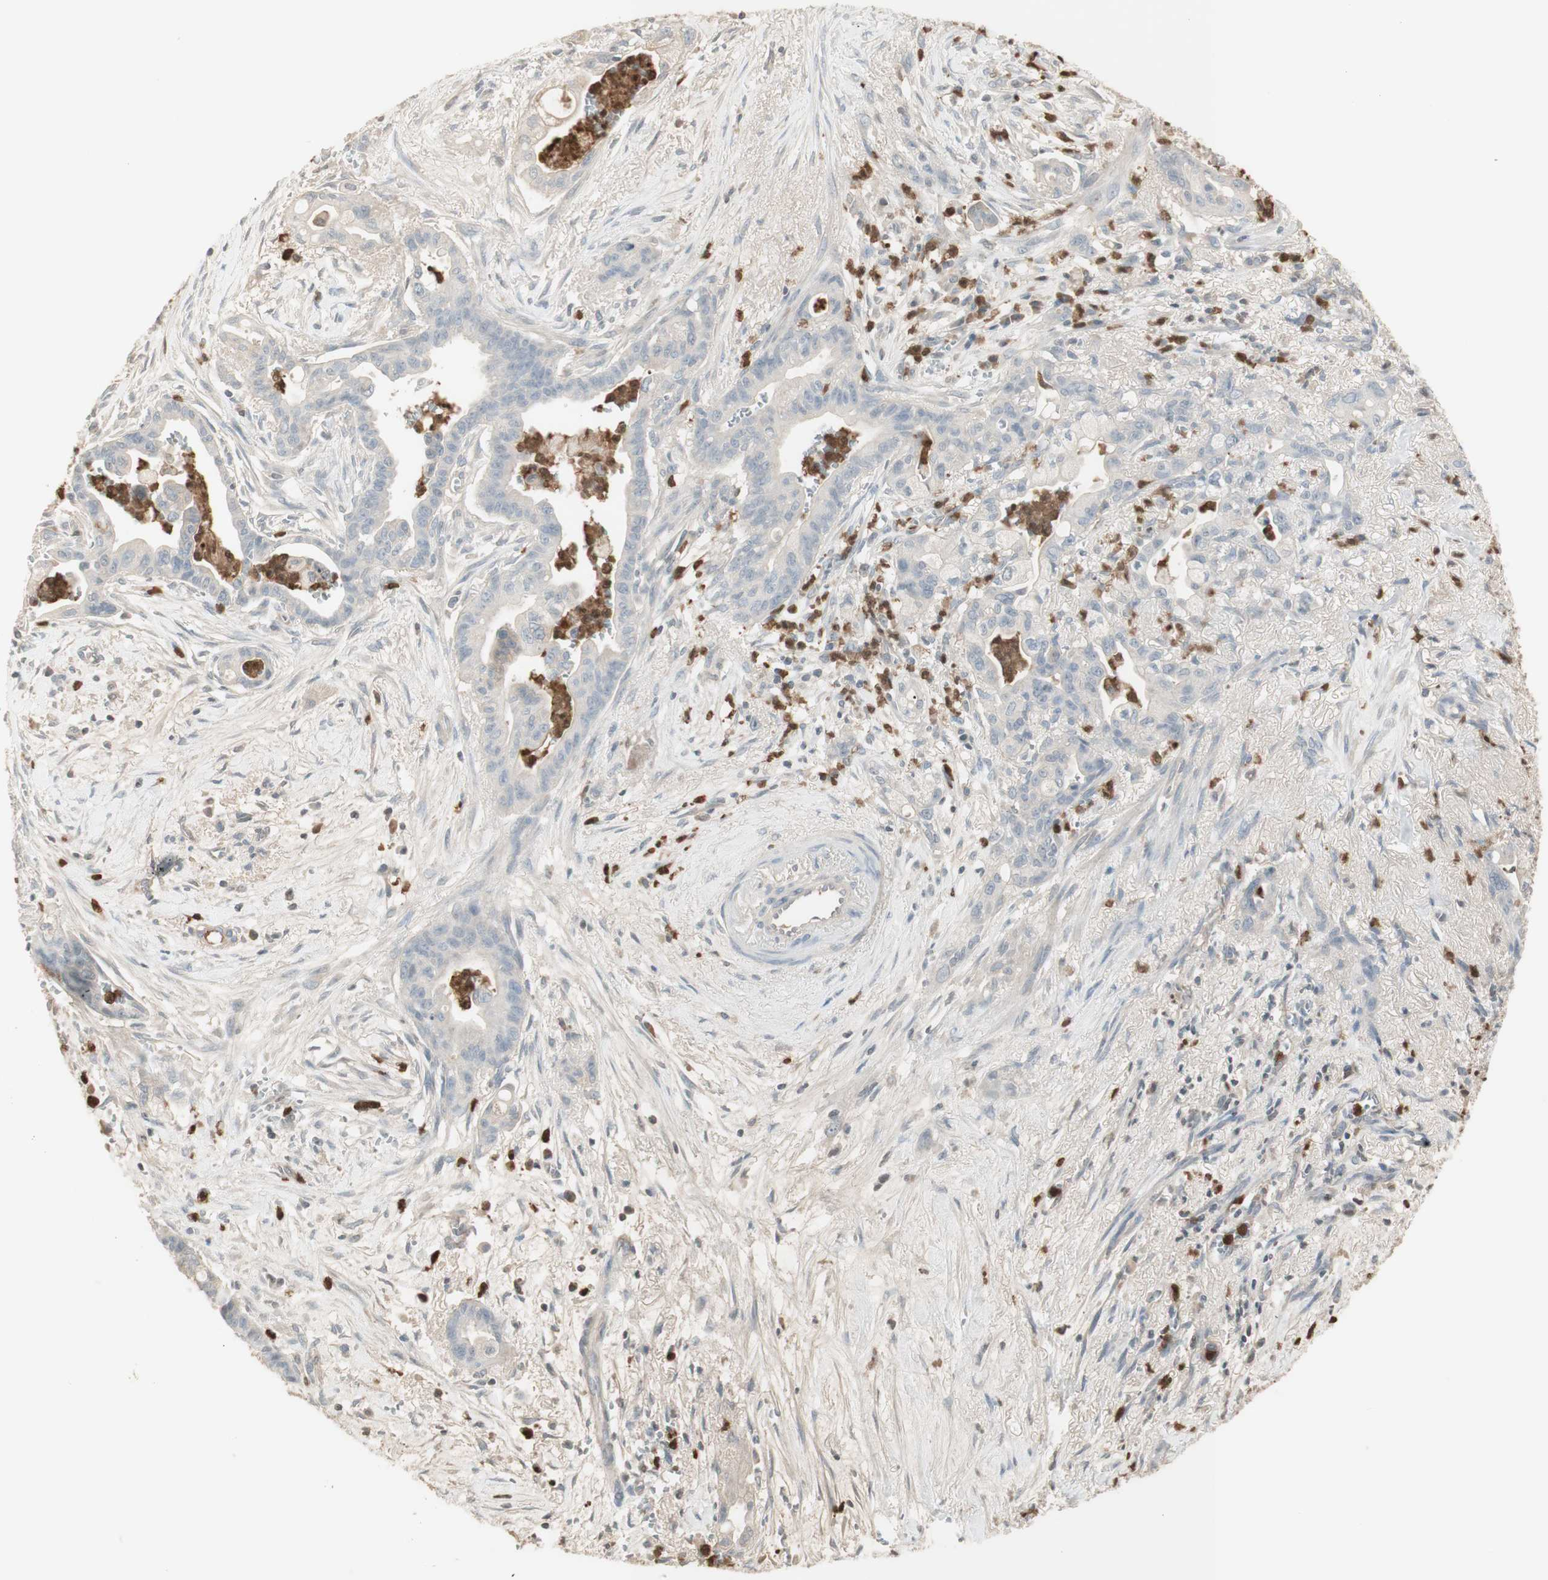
{"staining": {"intensity": "negative", "quantity": "none", "location": "none"}, "tissue": "pancreatic cancer", "cell_type": "Tumor cells", "image_type": "cancer", "snomed": [{"axis": "morphology", "description": "Adenocarcinoma, NOS"}, {"axis": "topography", "description": "Pancreas"}], "caption": "A high-resolution micrograph shows immunohistochemistry staining of pancreatic cancer, which displays no significant expression in tumor cells. Brightfield microscopy of immunohistochemistry stained with DAB (brown) and hematoxylin (blue), captured at high magnification.", "gene": "NID1", "patient": {"sex": "male", "age": 70}}